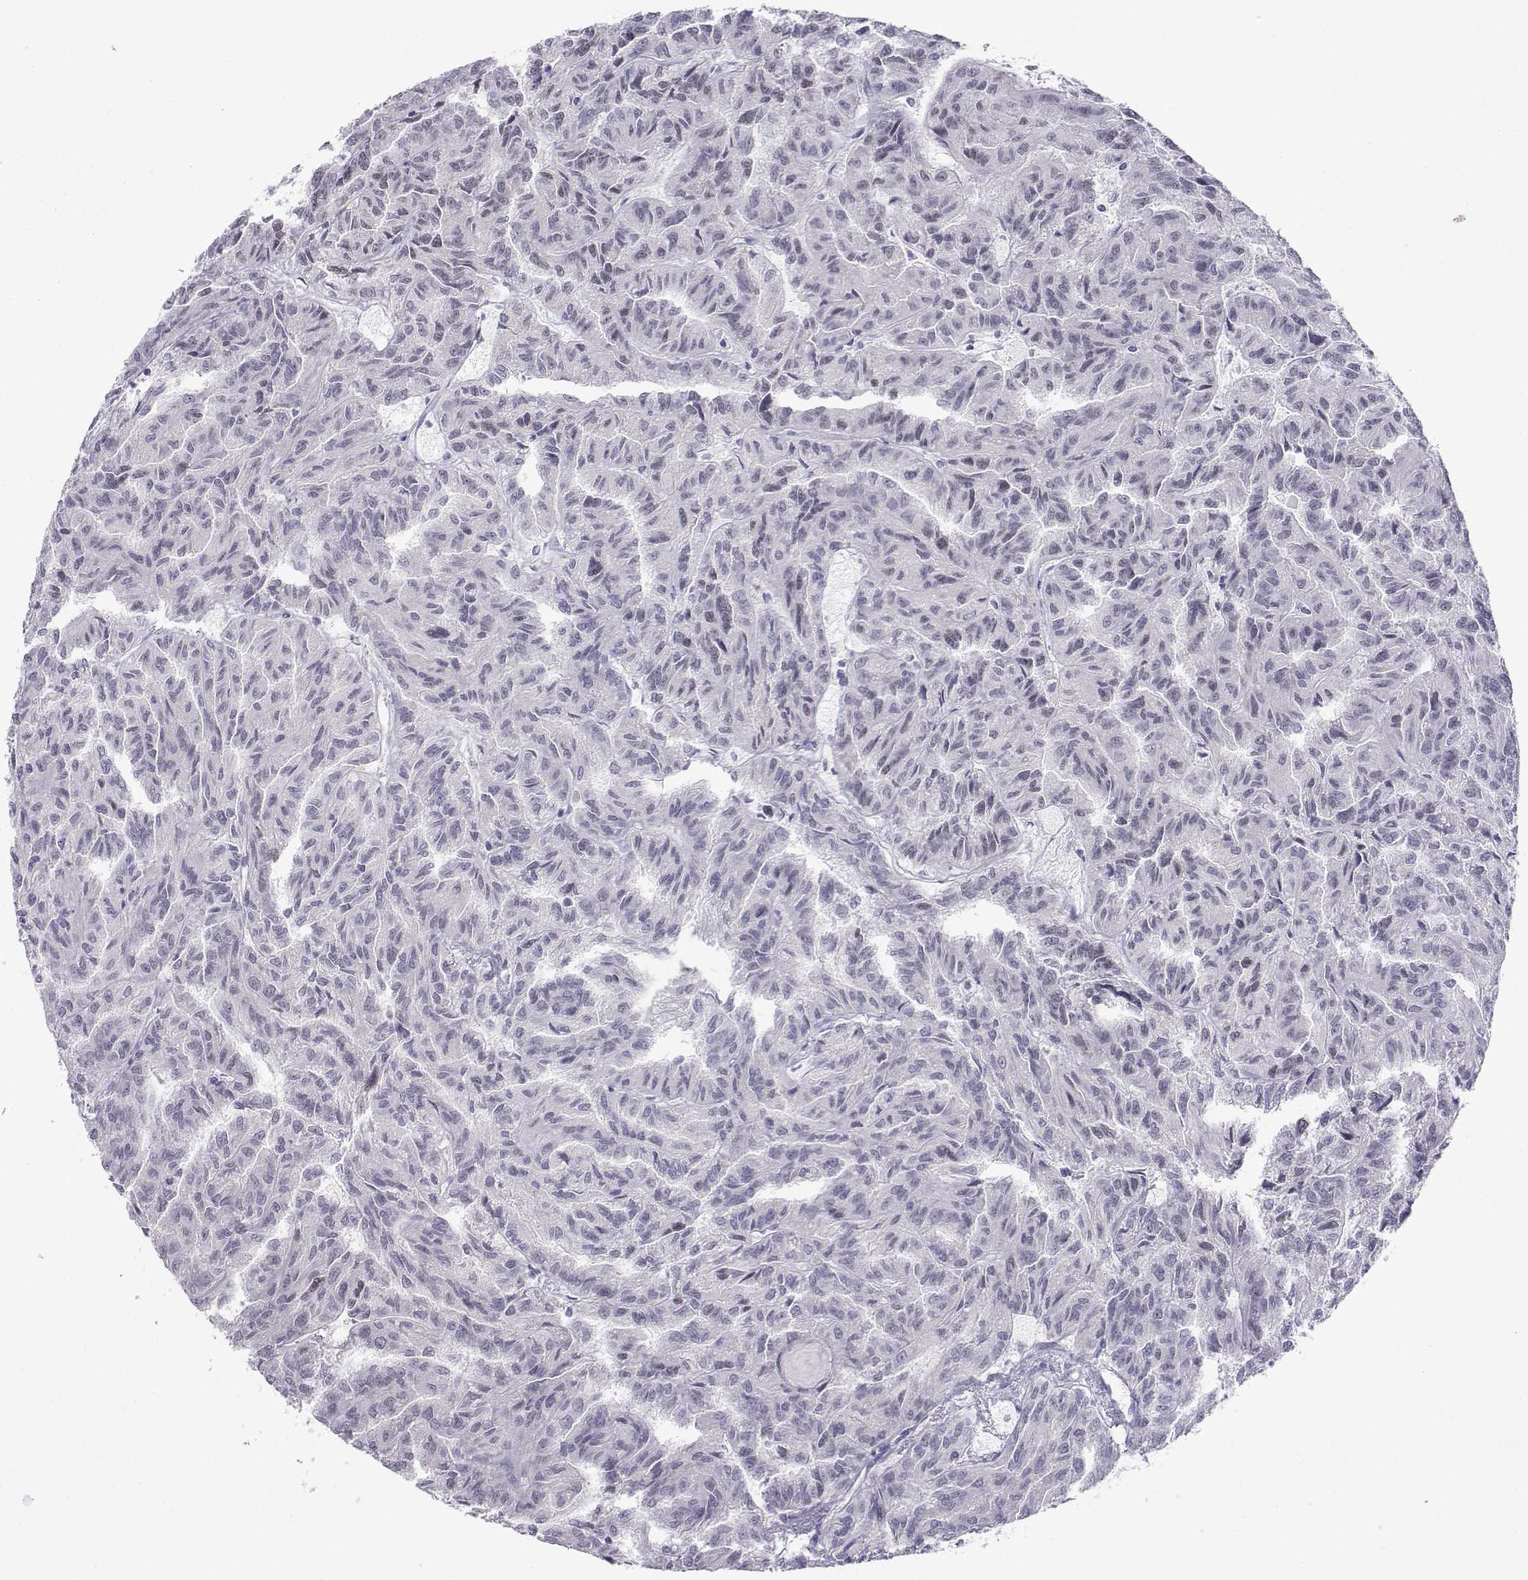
{"staining": {"intensity": "negative", "quantity": "none", "location": "none"}, "tissue": "renal cancer", "cell_type": "Tumor cells", "image_type": "cancer", "snomed": [{"axis": "morphology", "description": "Adenocarcinoma, NOS"}, {"axis": "topography", "description": "Kidney"}], "caption": "Tumor cells are negative for brown protein staining in renal cancer (adenocarcinoma).", "gene": "MED26", "patient": {"sex": "male", "age": 79}}